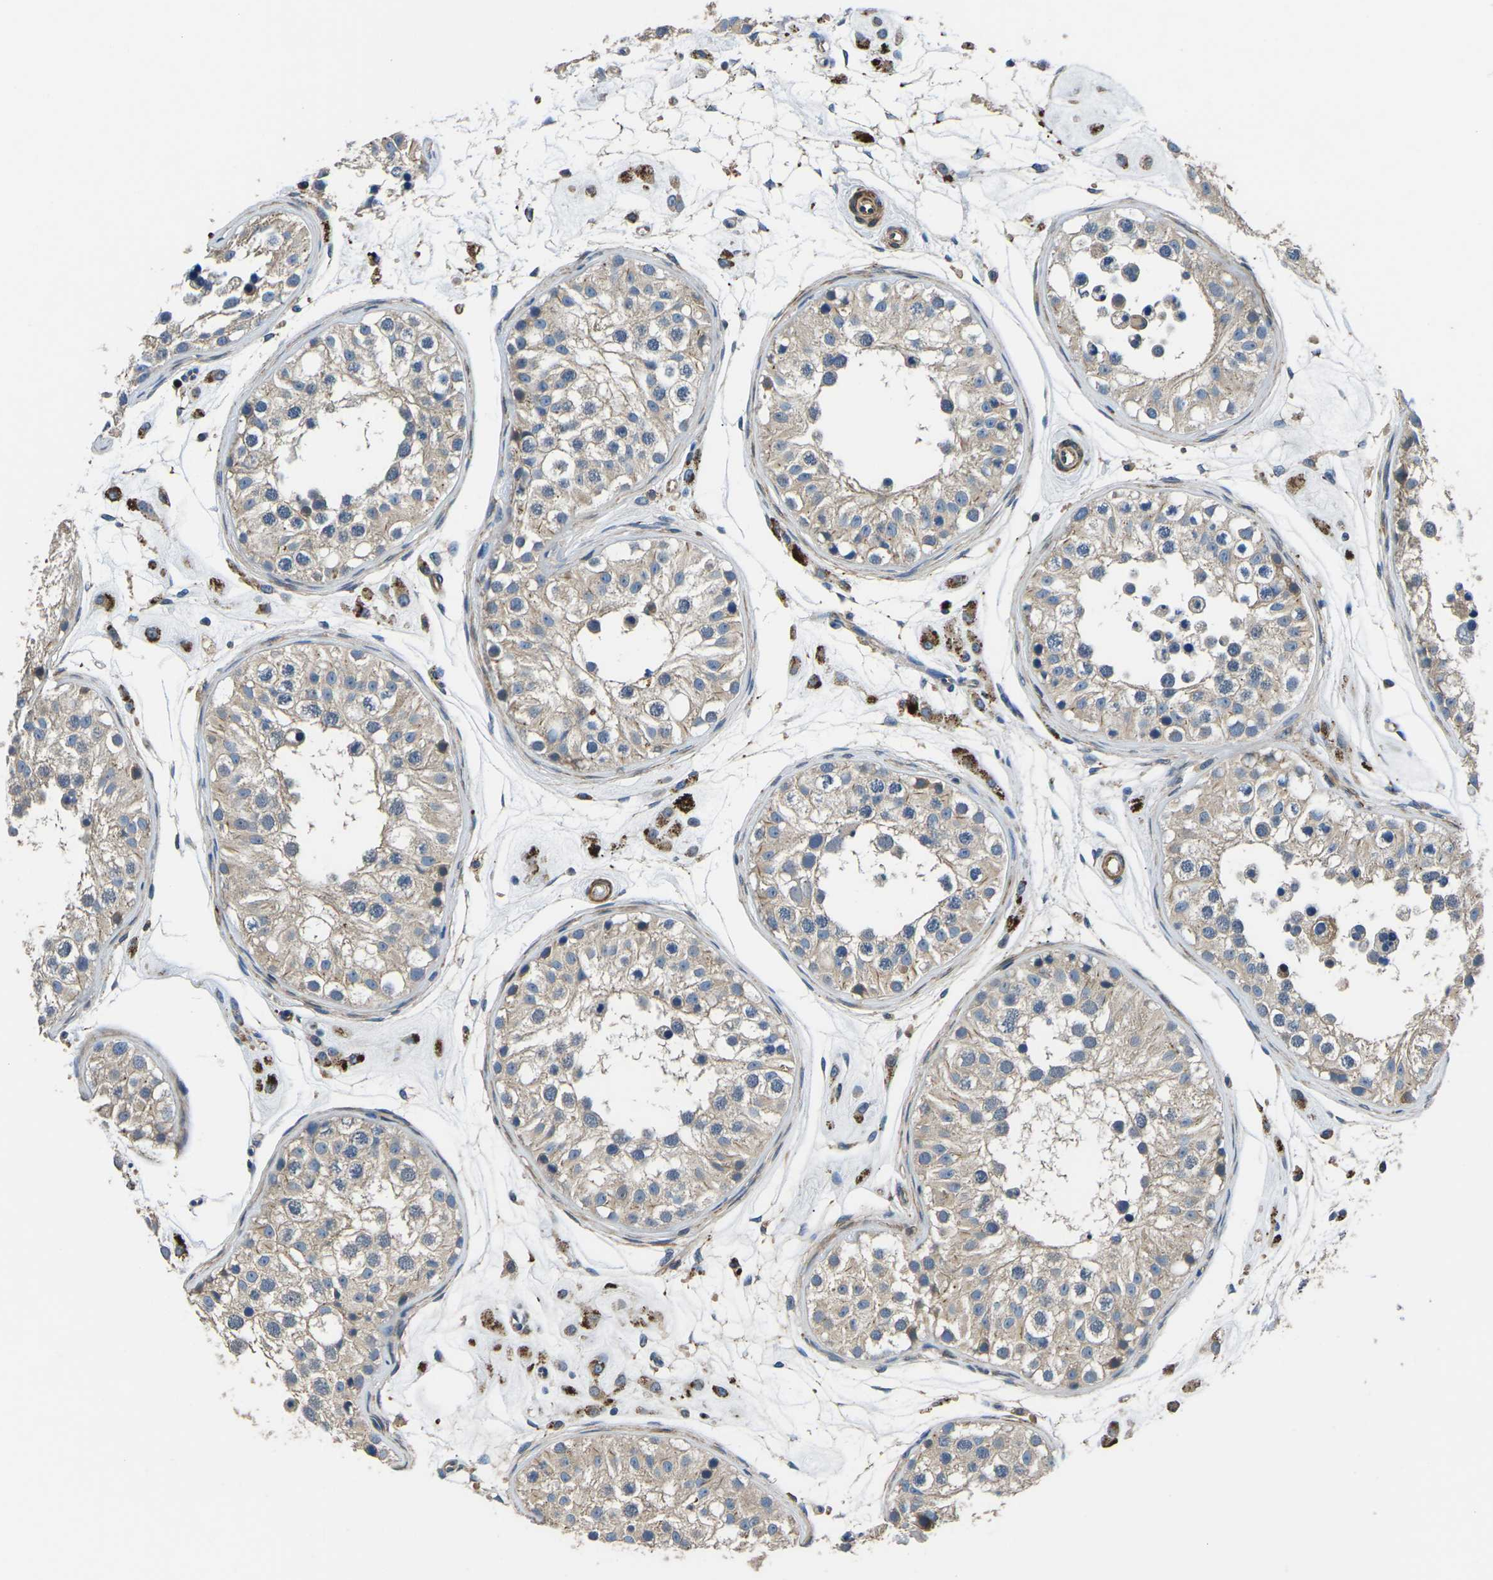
{"staining": {"intensity": "weak", "quantity": "25%-75%", "location": "cytoplasmic/membranous"}, "tissue": "testis", "cell_type": "Cells in seminiferous ducts", "image_type": "normal", "snomed": [{"axis": "morphology", "description": "Normal tissue, NOS"}, {"axis": "morphology", "description": "Adenocarcinoma, metastatic, NOS"}, {"axis": "topography", "description": "Testis"}], "caption": "An IHC image of normal tissue is shown. Protein staining in brown labels weak cytoplasmic/membranous positivity in testis within cells in seminiferous ducts.", "gene": "KCNJ15", "patient": {"sex": "male", "age": 26}}